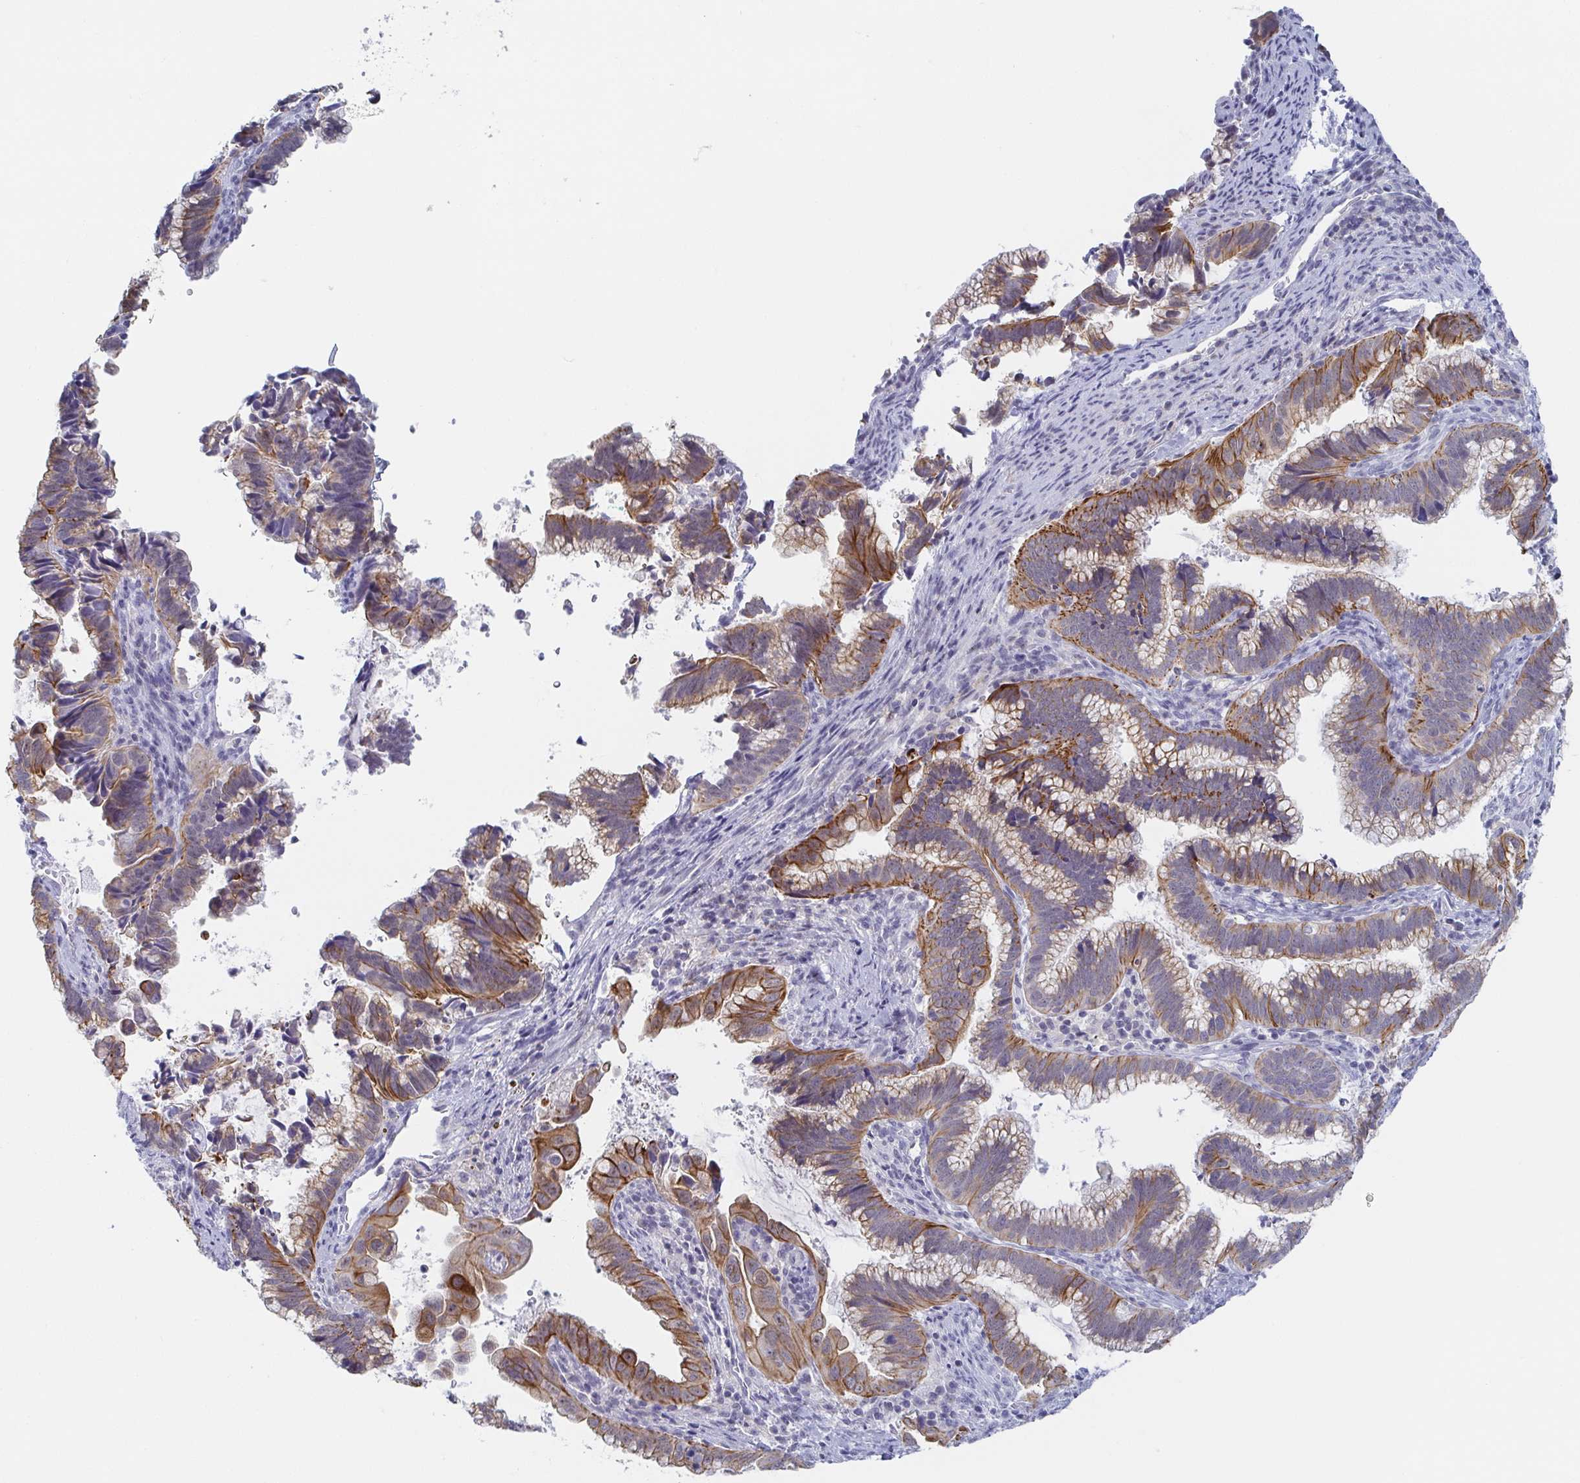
{"staining": {"intensity": "moderate", "quantity": "25%-75%", "location": "cytoplasmic/membranous"}, "tissue": "cervical cancer", "cell_type": "Tumor cells", "image_type": "cancer", "snomed": [{"axis": "morphology", "description": "Adenocarcinoma, NOS"}, {"axis": "topography", "description": "Cervix"}], "caption": "This image exhibits adenocarcinoma (cervical) stained with IHC to label a protein in brown. The cytoplasmic/membranous of tumor cells show moderate positivity for the protein. Nuclei are counter-stained blue.", "gene": "RHOV", "patient": {"sex": "female", "age": 61}}